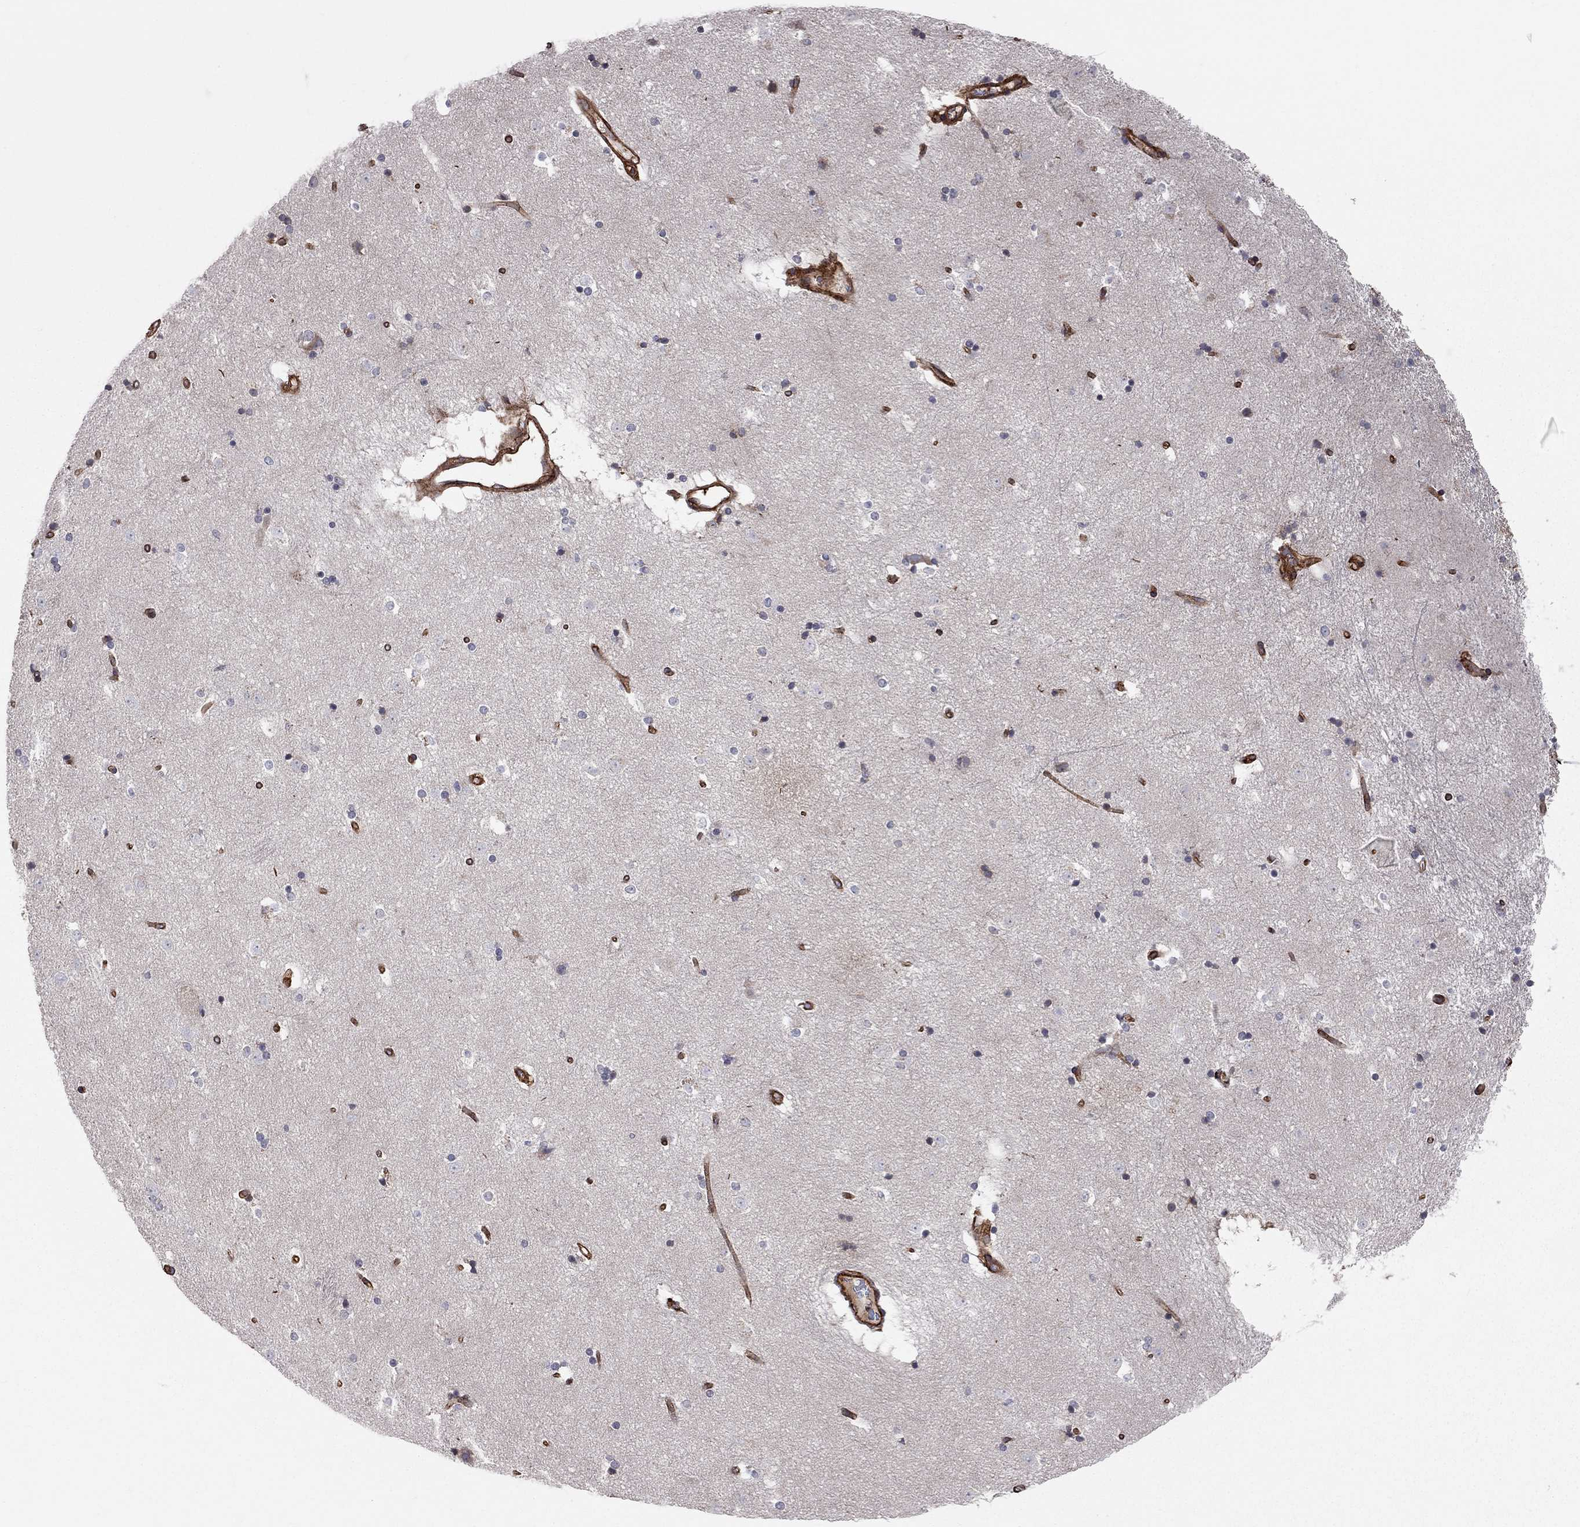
{"staining": {"intensity": "negative", "quantity": "none", "location": "none"}, "tissue": "caudate", "cell_type": "Glial cells", "image_type": "normal", "snomed": [{"axis": "morphology", "description": "Normal tissue, NOS"}, {"axis": "topography", "description": "Lateral ventricle wall"}], "caption": "This is a image of immunohistochemistry staining of unremarkable caudate, which shows no expression in glial cells. Nuclei are stained in blue.", "gene": "RASEF", "patient": {"sex": "male", "age": 51}}